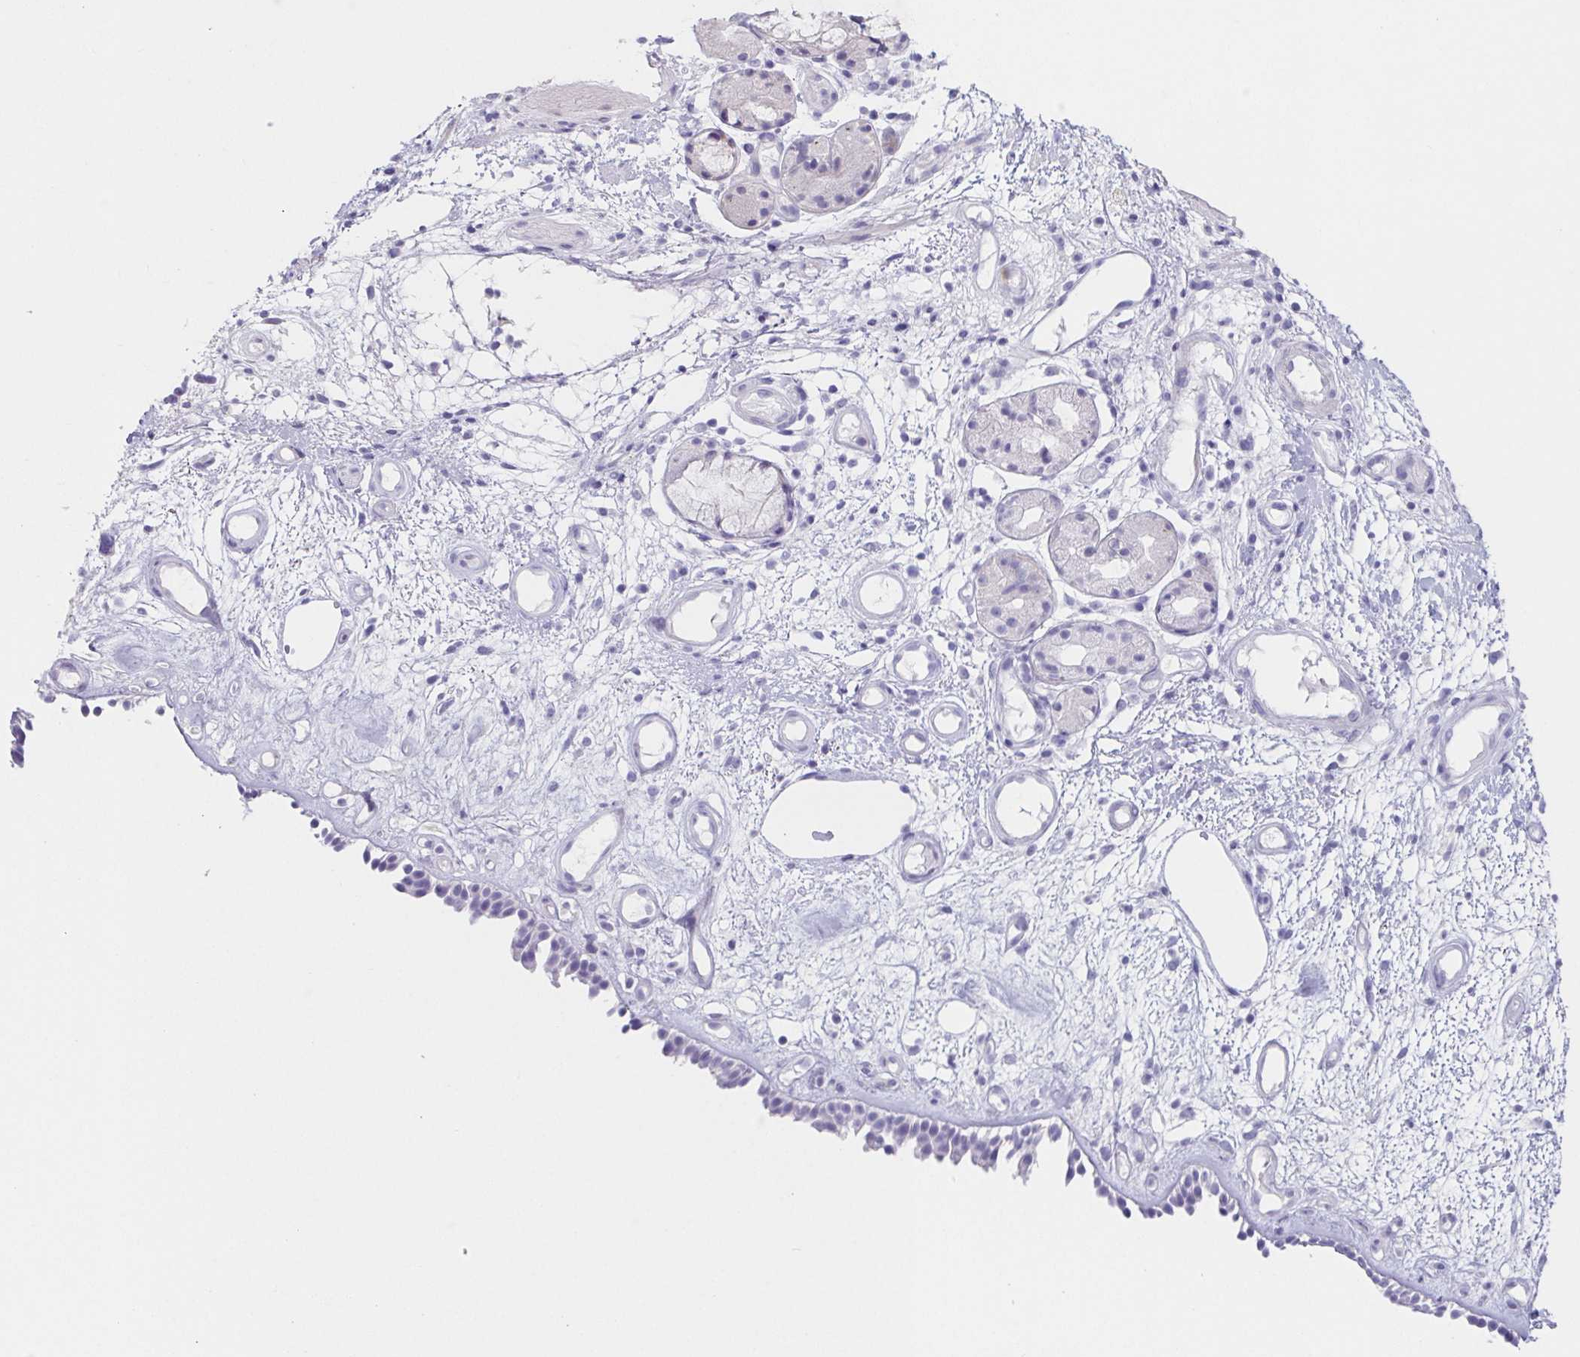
{"staining": {"intensity": "negative", "quantity": "none", "location": "none"}, "tissue": "nasopharynx", "cell_type": "Respiratory epithelial cells", "image_type": "normal", "snomed": [{"axis": "morphology", "description": "Normal tissue, NOS"}, {"axis": "morphology", "description": "Inflammation, NOS"}, {"axis": "topography", "description": "Nasopharynx"}], "caption": "Protein analysis of normal nasopharynx reveals no significant positivity in respiratory epithelial cells.", "gene": "HDGFL1", "patient": {"sex": "male", "age": 54}}